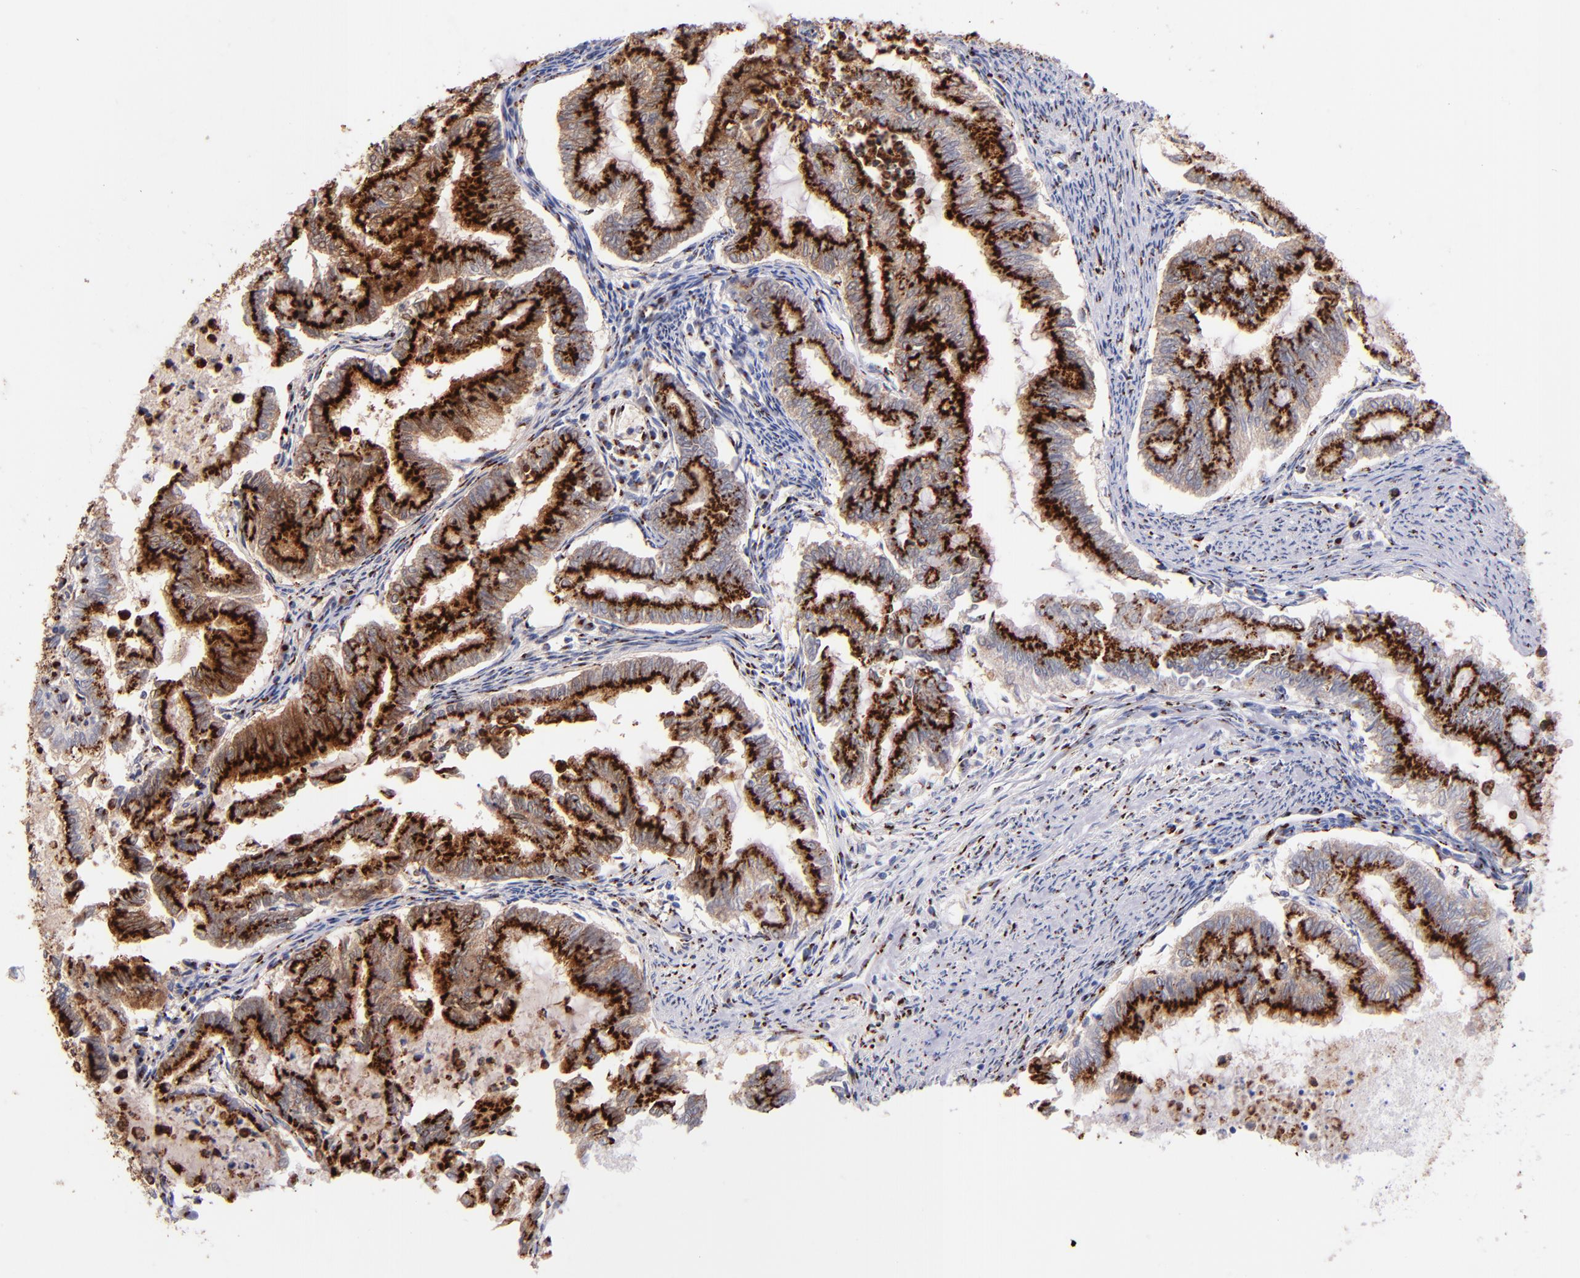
{"staining": {"intensity": "strong", "quantity": ">75%", "location": "cytoplasmic/membranous"}, "tissue": "endometrial cancer", "cell_type": "Tumor cells", "image_type": "cancer", "snomed": [{"axis": "morphology", "description": "Adenocarcinoma, NOS"}, {"axis": "topography", "description": "Endometrium"}], "caption": "Strong cytoplasmic/membranous expression is identified in approximately >75% of tumor cells in adenocarcinoma (endometrial).", "gene": "GOLIM4", "patient": {"sex": "female", "age": 79}}